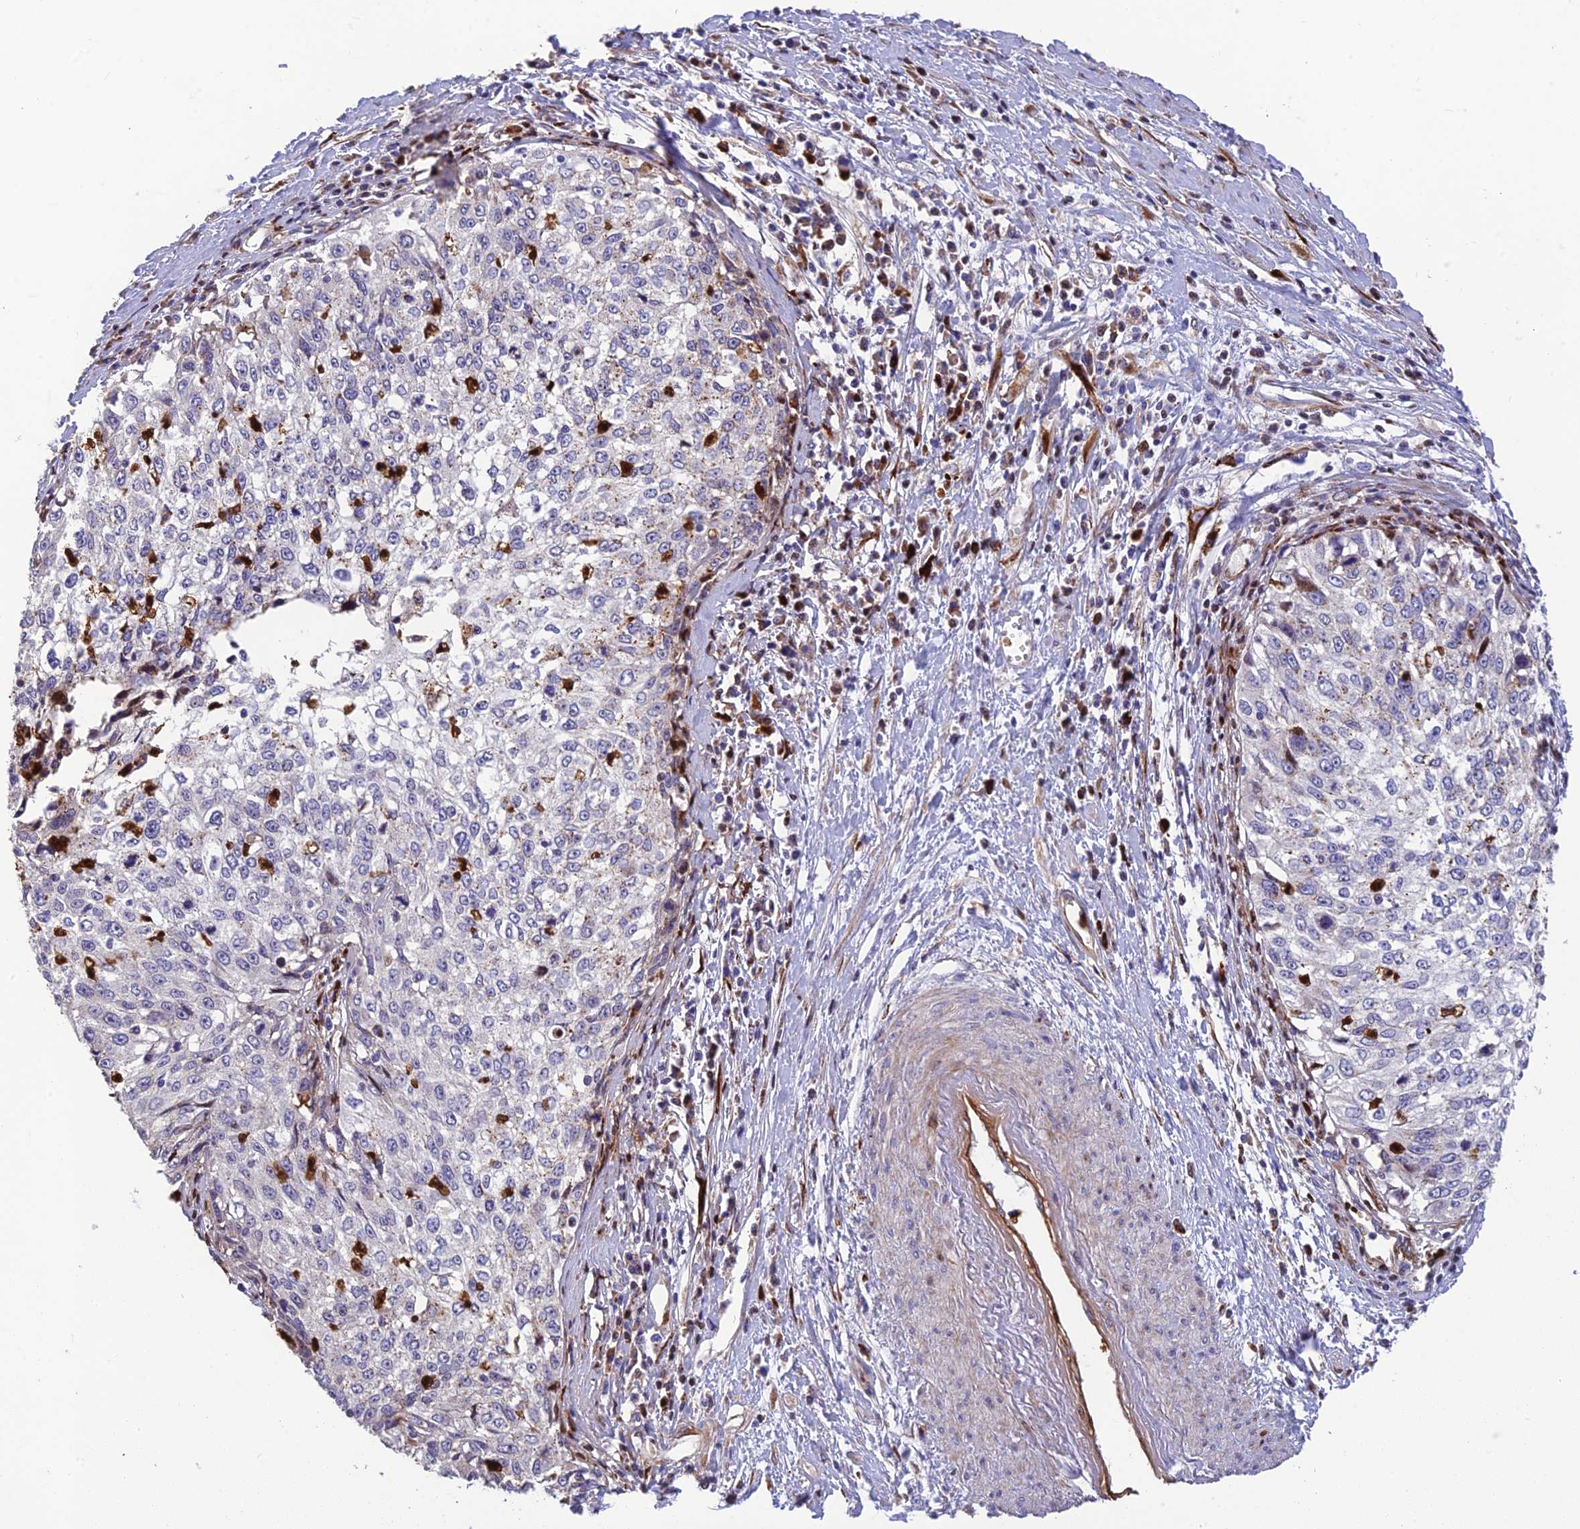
{"staining": {"intensity": "negative", "quantity": "none", "location": "none"}, "tissue": "cervical cancer", "cell_type": "Tumor cells", "image_type": "cancer", "snomed": [{"axis": "morphology", "description": "Squamous cell carcinoma, NOS"}, {"axis": "topography", "description": "Cervix"}], "caption": "Cervical cancer (squamous cell carcinoma) was stained to show a protein in brown. There is no significant staining in tumor cells.", "gene": "CPSF4L", "patient": {"sex": "female", "age": 57}}